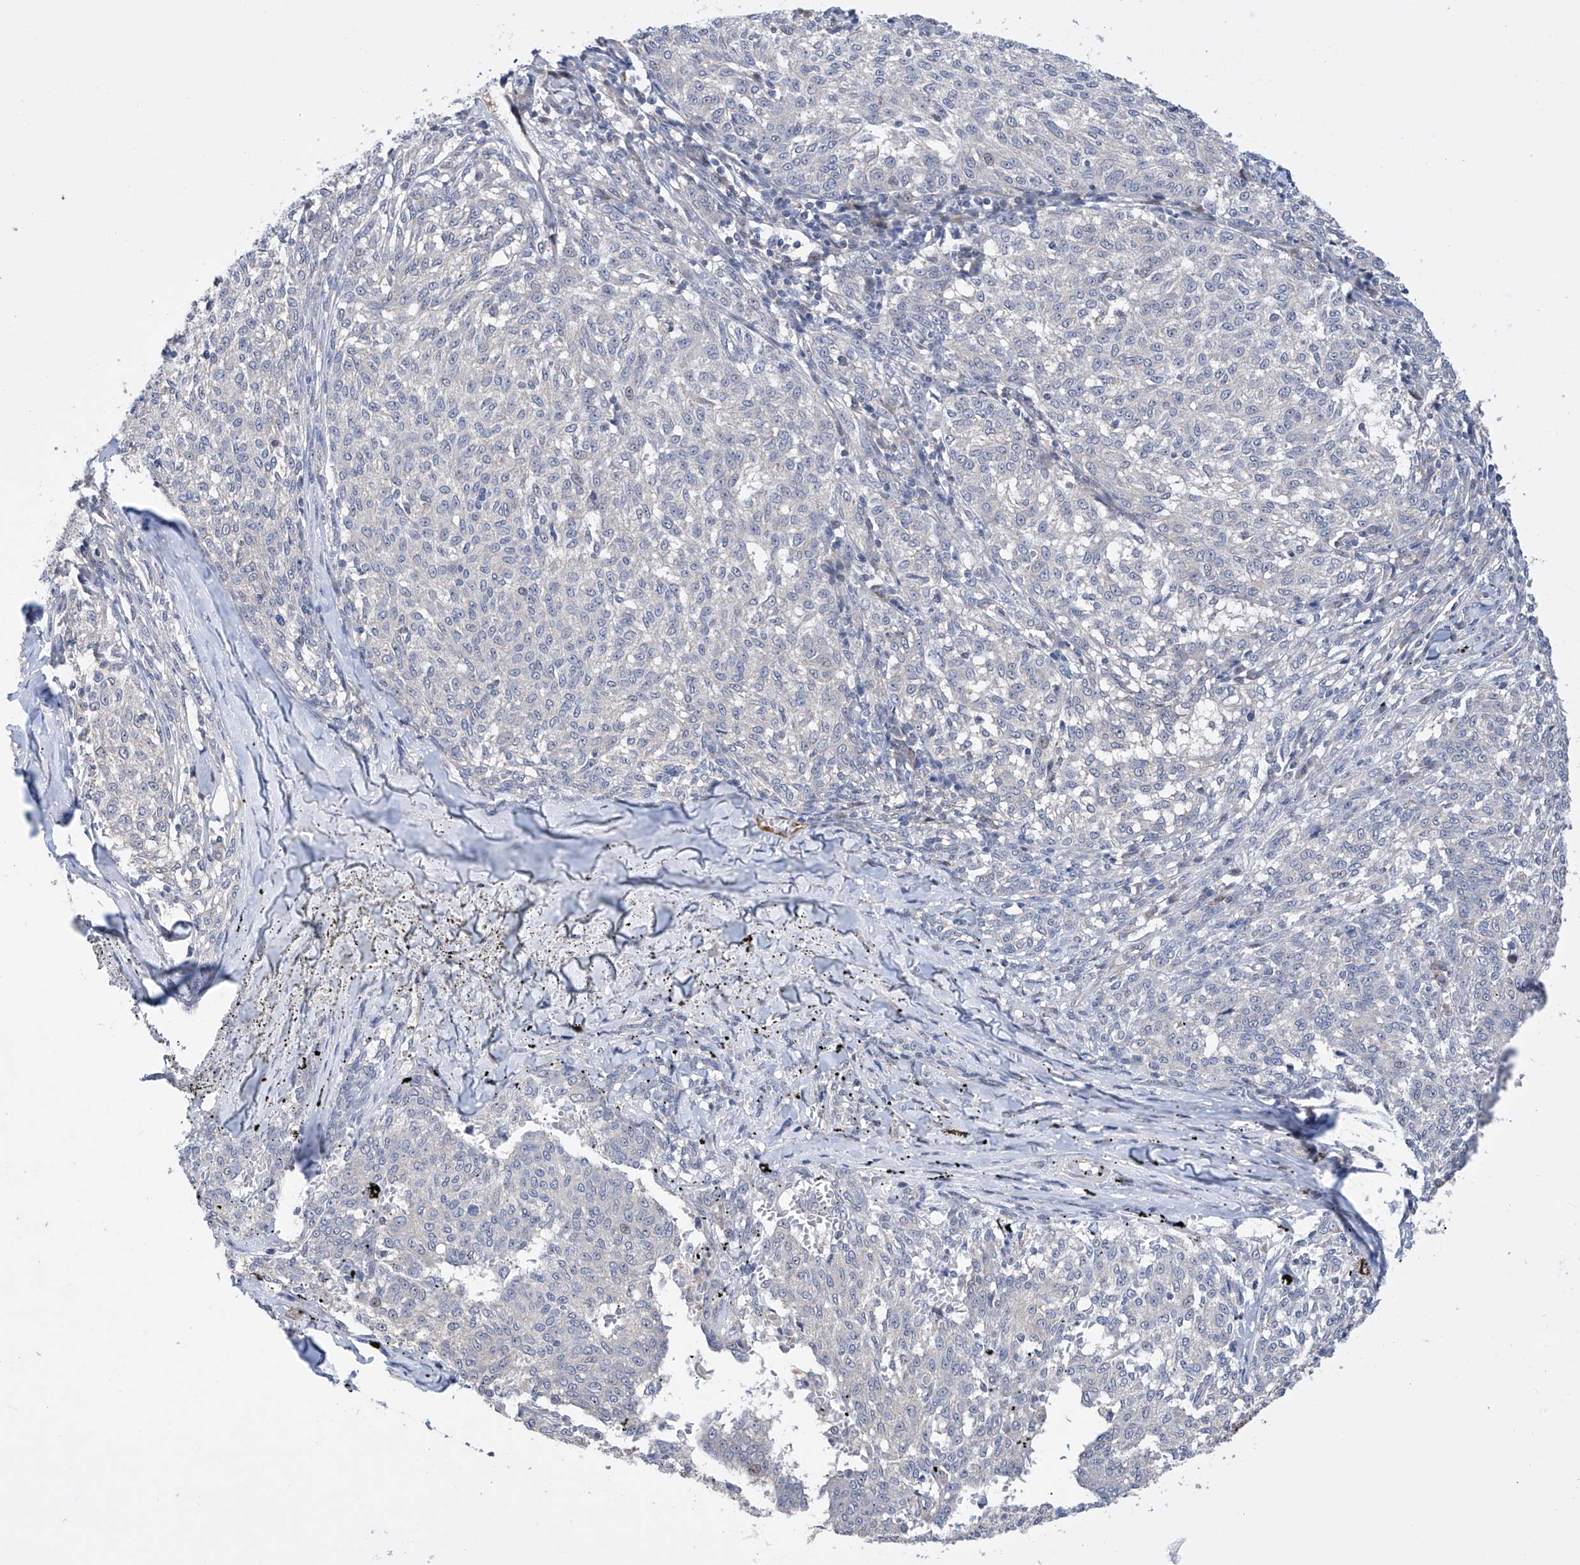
{"staining": {"intensity": "negative", "quantity": "none", "location": "none"}, "tissue": "melanoma", "cell_type": "Tumor cells", "image_type": "cancer", "snomed": [{"axis": "morphology", "description": "Malignant melanoma, NOS"}, {"axis": "topography", "description": "Skin"}], "caption": "Histopathology image shows no protein staining in tumor cells of melanoma tissue.", "gene": "AFG1L", "patient": {"sex": "female", "age": 72}}